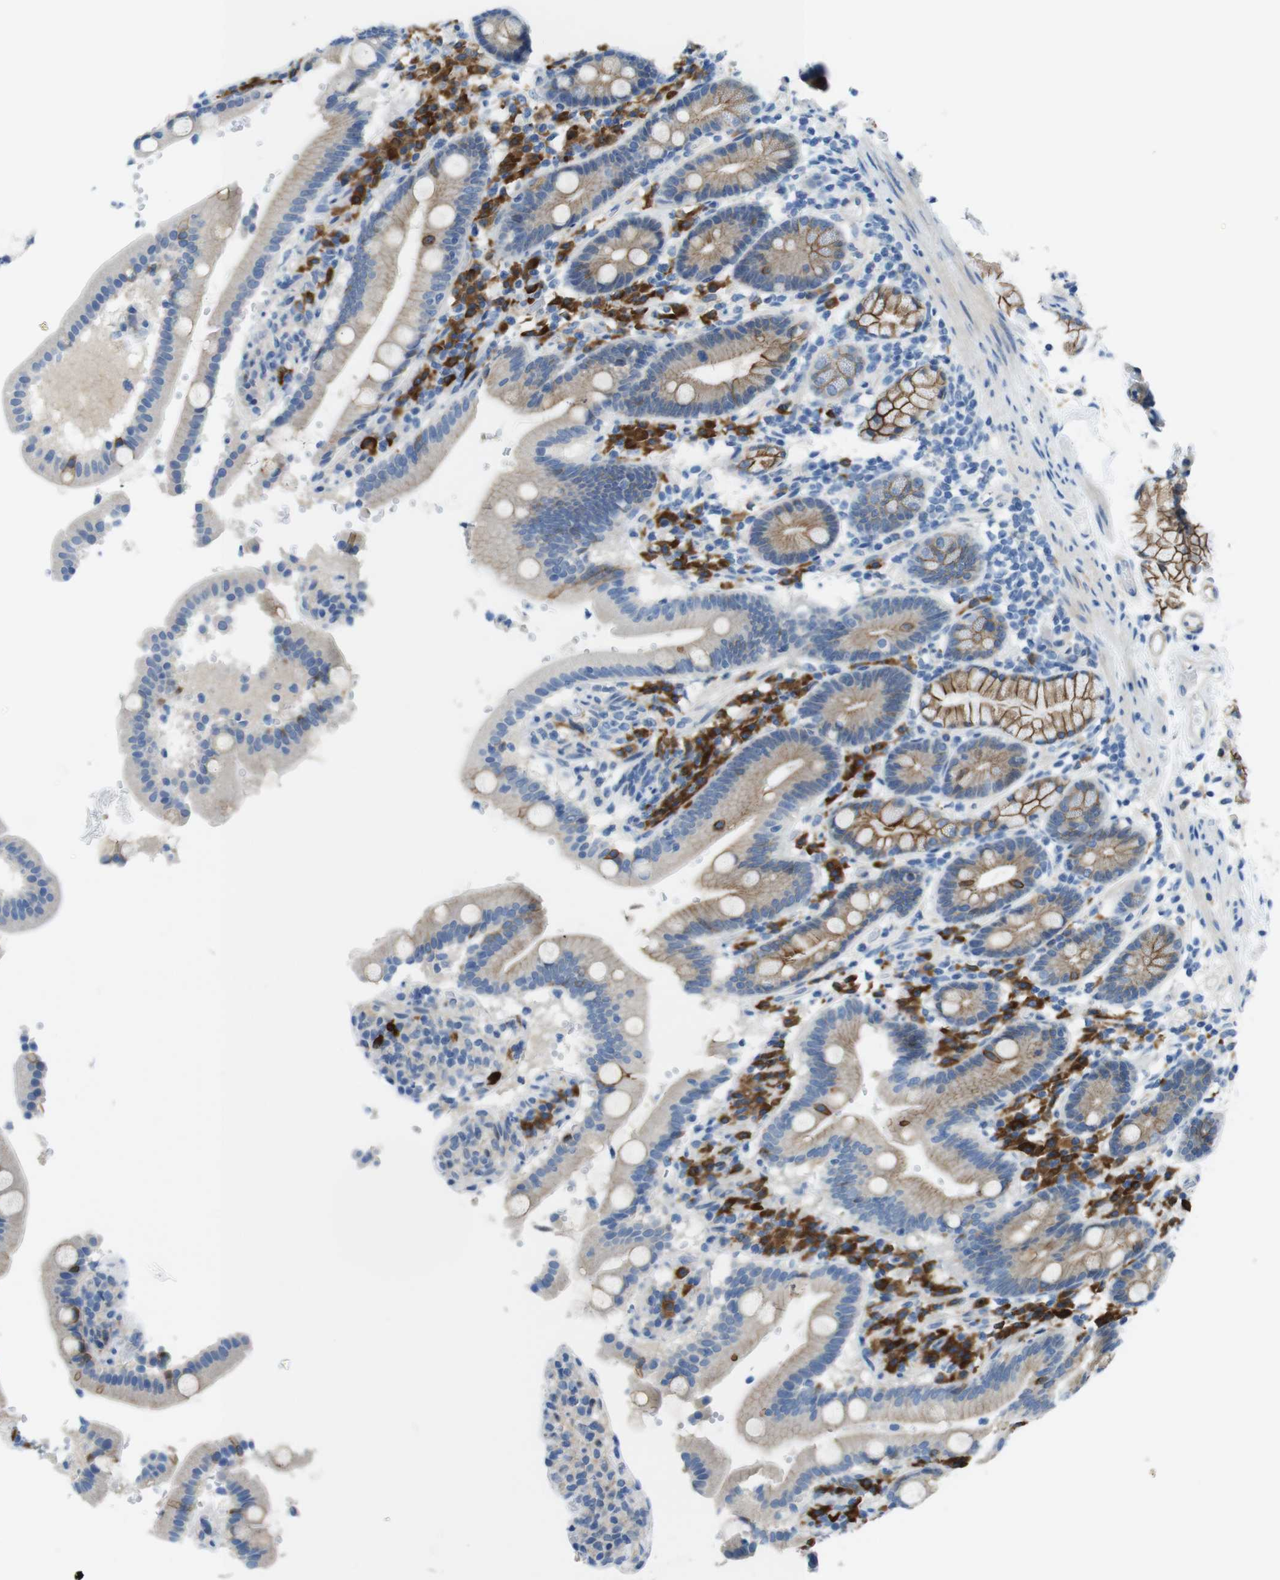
{"staining": {"intensity": "moderate", "quantity": "25%-75%", "location": "cytoplasmic/membranous"}, "tissue": "duodenum", "cell_type": "Glandular cells", "image_type": "normal", "snomed": [{"axis": "morphology", "description": "Normal tissue, NOS"}, {"axis": "topography", "description": "Small intestine, NOS"}], "caption": "An immunohistochemistry (IHC) photomicrograph of benign tissue is shown. Protein staining in brown highlights moderate cytoplasmic/membranous positivity in duodenum within glandular cells.", "gene": "CLMN", "patient": {"sex": "female", "age": 71}}